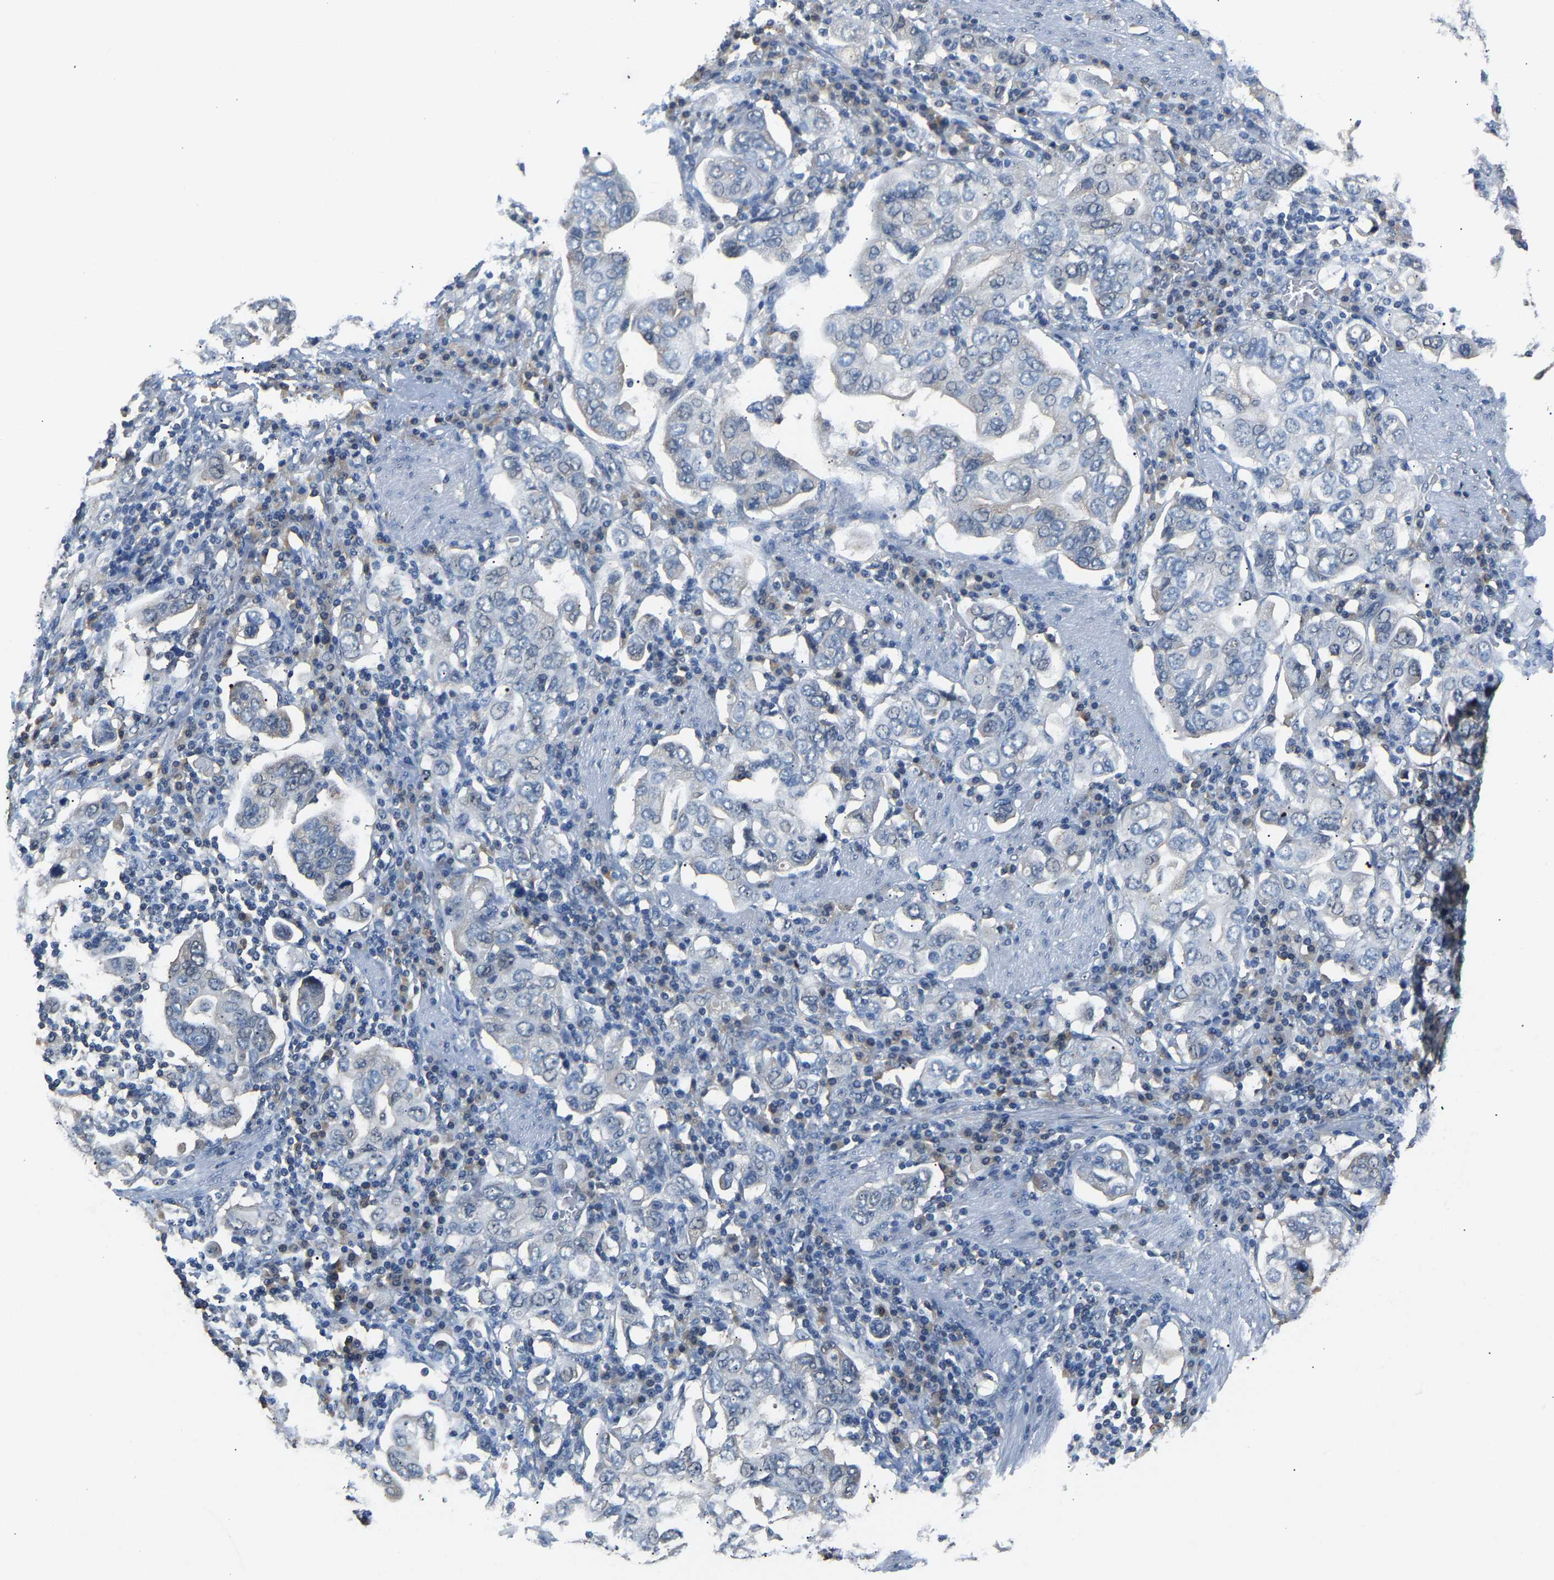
{"staining": {"intensity": "negative", "quantity": "none", "location": "none"}, "tissue": "stomach cancer", "cell_type": "Tumor cells", "image_type": "cancer", "snomed": [{"axis": "morphology", "description": "Adenocarcinoma, NOS"}, {"axis": "topography", "description": "Stomach, upper"}], "caption": "Tumor cells show no significant expression in stomach cancer.", "gene": "ARHGEF12", "patient": {"sex": "male", "age": 62}}